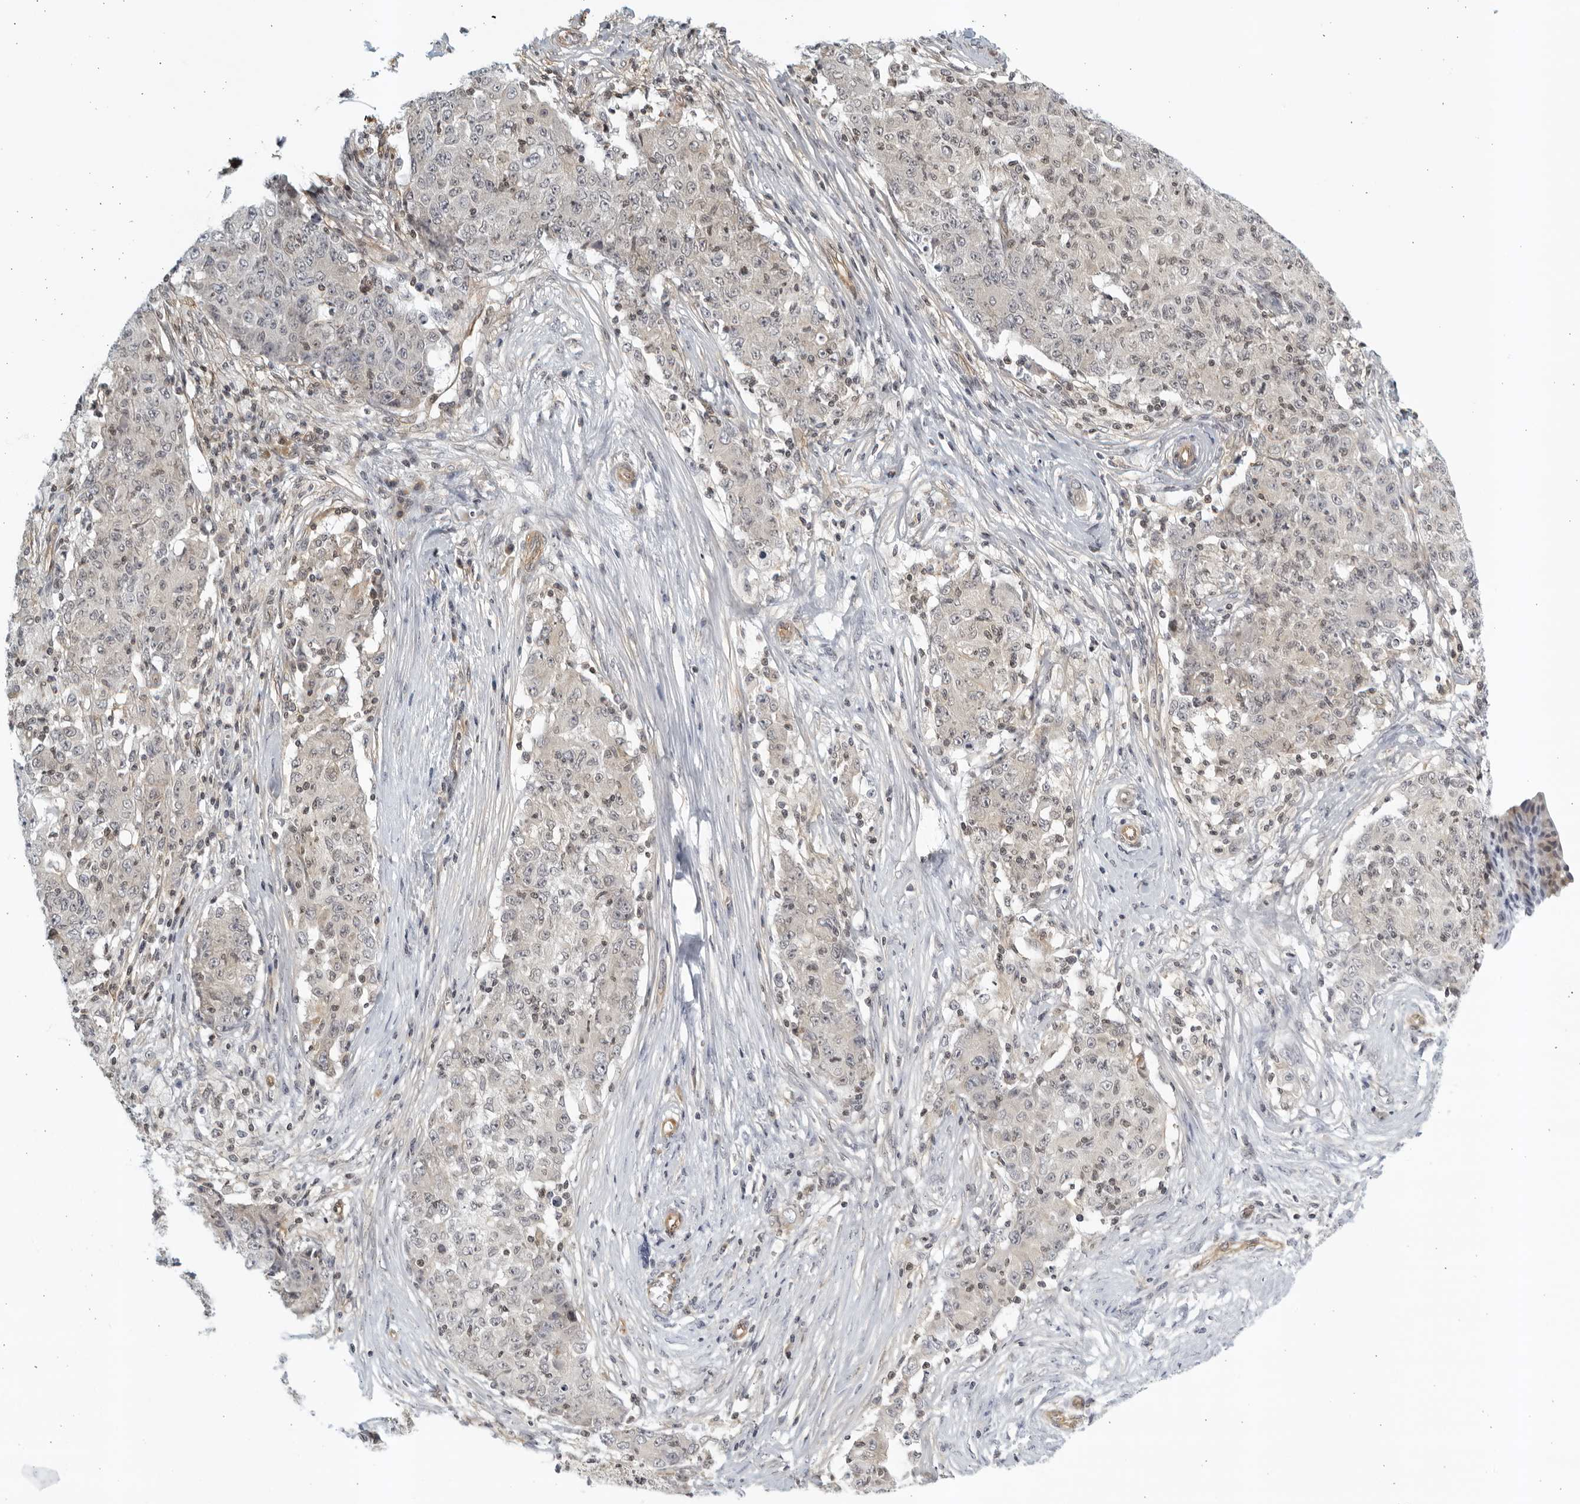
{"staining": {"intensity": "negative", "quantity": "none", "location": "none"}, "tissue": "ovarian cancer", "cell_type": "Tumor cells", "image_type": "cancer", "snomed": [{"axis": "morphology", "description": "Carcinoma, endometroid"}, {"axis": "topography", "description": "Ovary"}], "caption": "High power microscopy image of an immunohistochemistry (IHC) image of ovarian cancer, revealing no significant expression in tumor cells. (Immunohistochemistry (ihc), brightfield microscopy, high magnification).", "gene": "SERTAD4", "patient": {"sex": "female", "age": 42}}